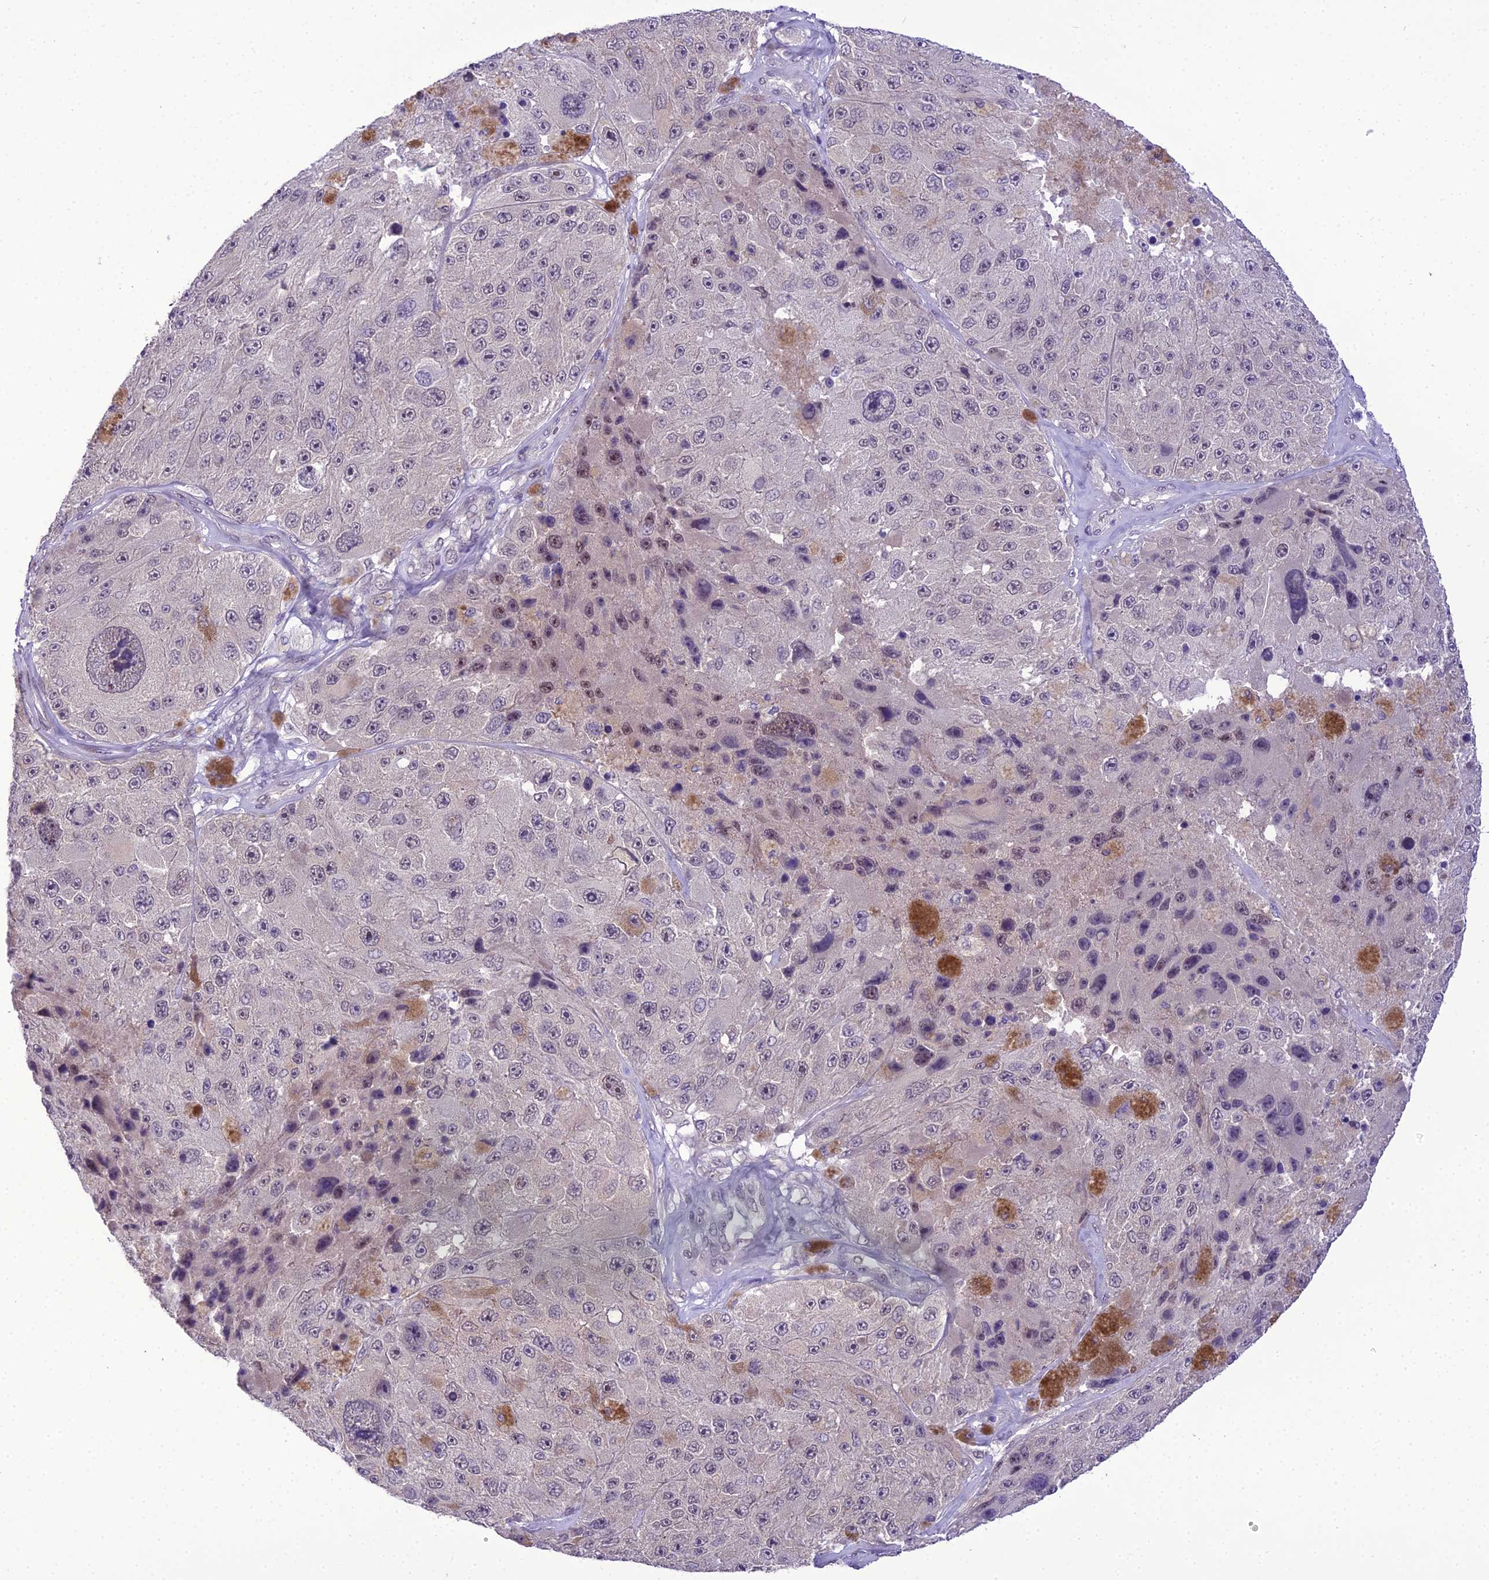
{"staining": {"intensity": "negative", "quantity": "none", "location": "none"}, "tissue": "melanoma", "cell_type": "Tumor cells", "image_type": "cancer", "snomed": [{"axis": "morphology", "description": "Malignant melanoma, Metastatic site"}, {"axis": "topography", "description": "Lymph node"}], "caption": "Tumor cells show no significant protein staining in malignant melanoma (metastatic site).", "gene": "SH3RF3", "patient": {"sex": "male", "age": 62}}